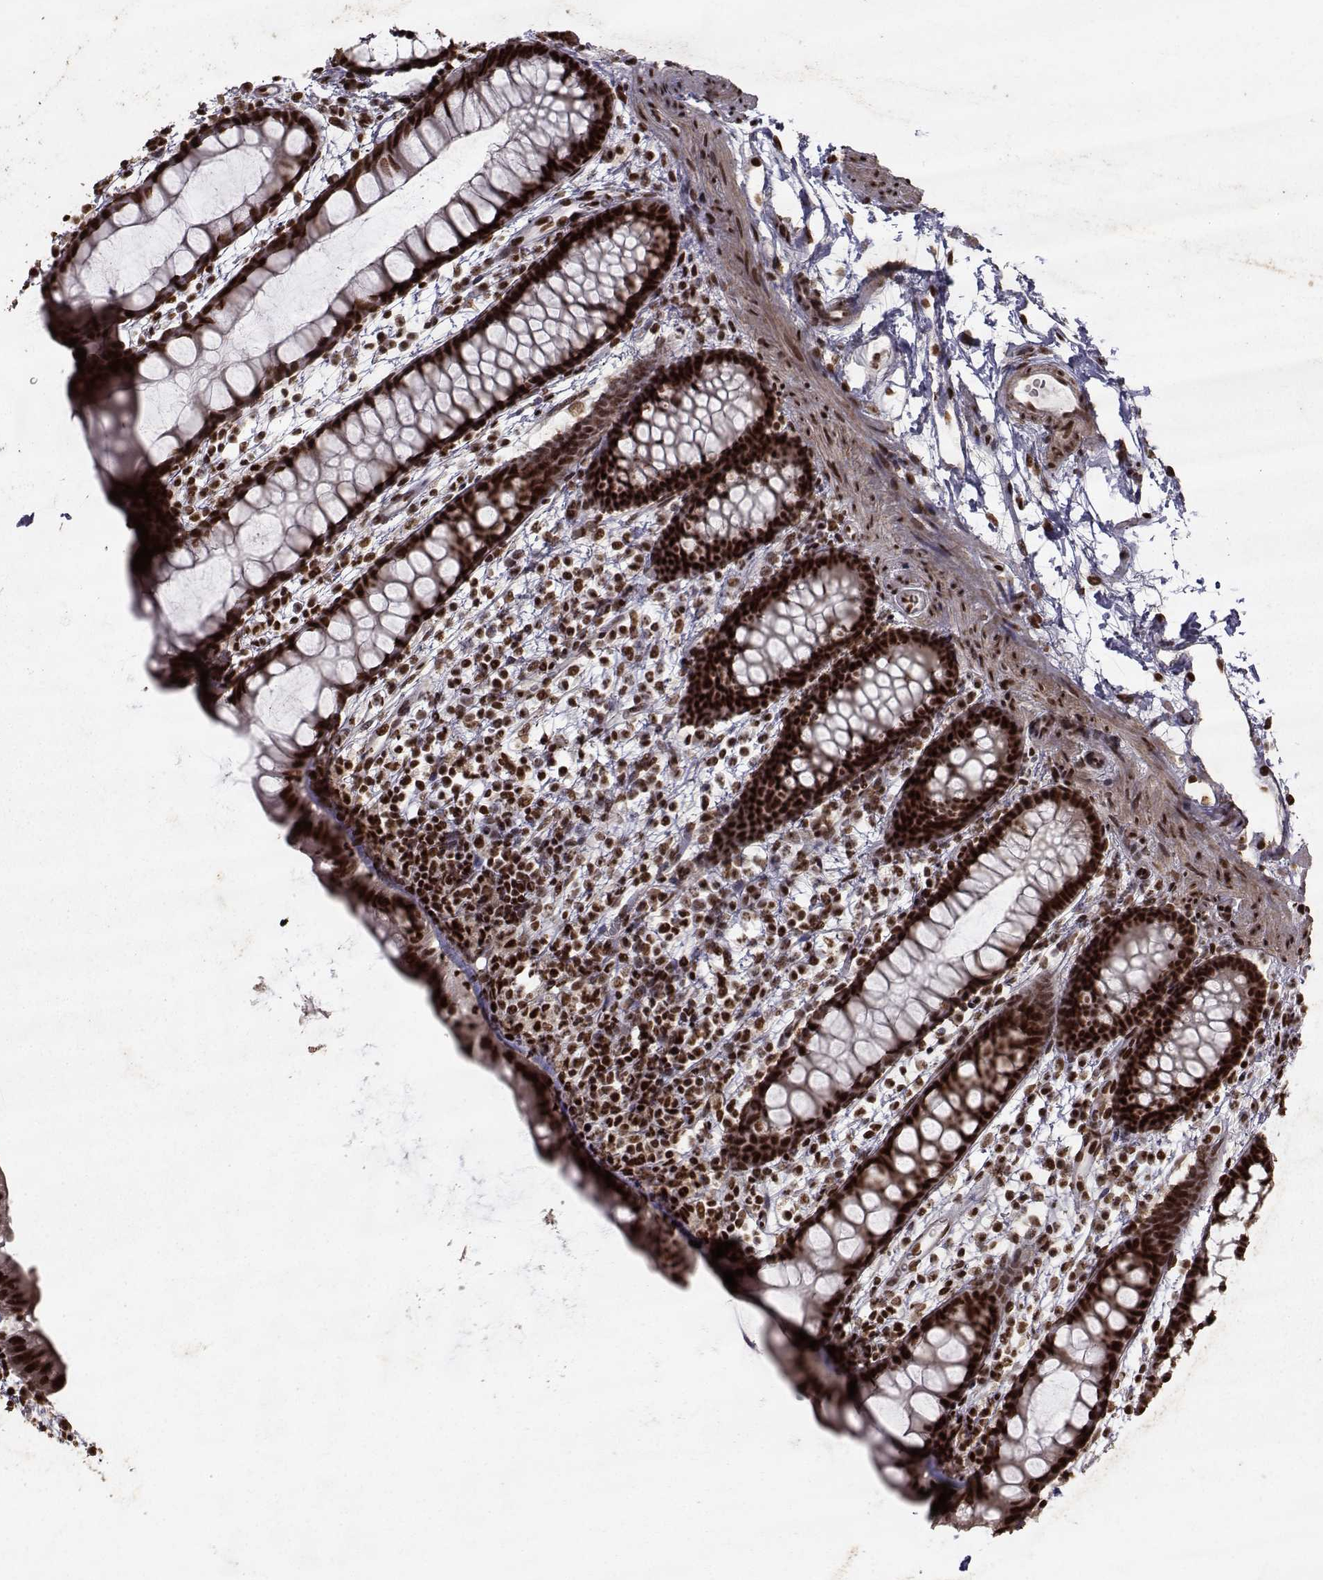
{"staining": {"intensity": "strong", "quantity": ">75%", "location": "cytoplasmic/membranous,nuclear"}, "tissue": "rectum", "cell_type": "Glandular cells", "image_type": "normal", "snomed": [{"axis": "morphology", "description": "Normal tissue, NOS"}, {"axis": "topography", "description": "Rectum"}], "caption": "This photomicrograph exhibits immunohistochemistry staining of benign rectum, with high strong cytoplasmic/membranous,nuclear staining in approximately >75% of glandular cells.", "gene": "SF1", "patient": {"sex": "male", "age": 57}}